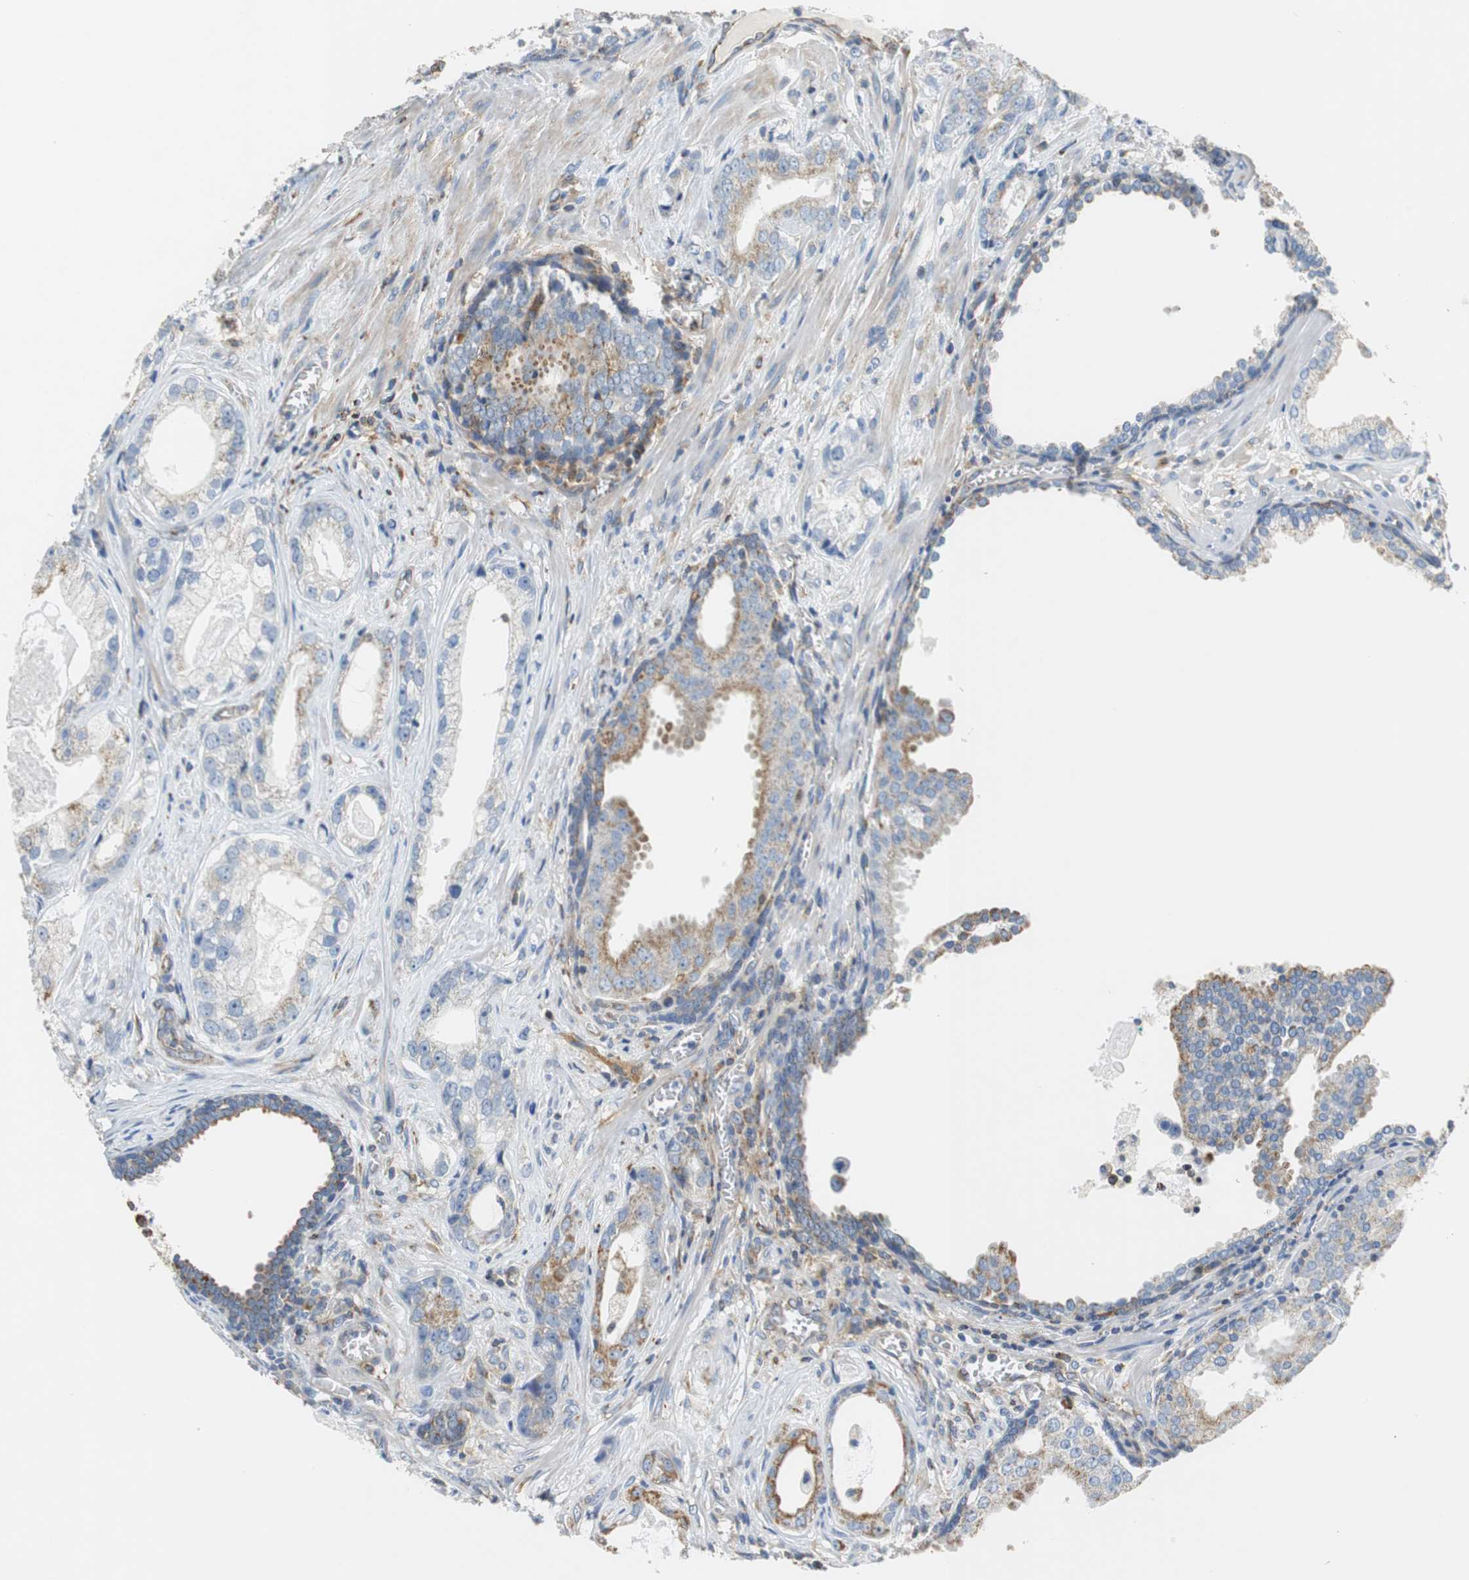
{"staining": {"intensity": "moderate", "quantity": "<25%", "location": "cytoplasmic/membranous"}, "tissue": "prostate cancer", "cell_type": "Tumor cells", "image_type": "cancer", "snomed": [{"axis": "morphology", "description": "Adenocarcinoma, Low grade"}, {"axis": "topography", "description": "Prostate"}], "caption": "Immunohistochemical staining of human adenocarcinoma (low-grade) (prostate) shows low levels of moderate cytoplasmic/membranous positivity in about <25% of tumor cells.", "gene": "GSTK1", "patient": {"sex": "male", "age": 59}}